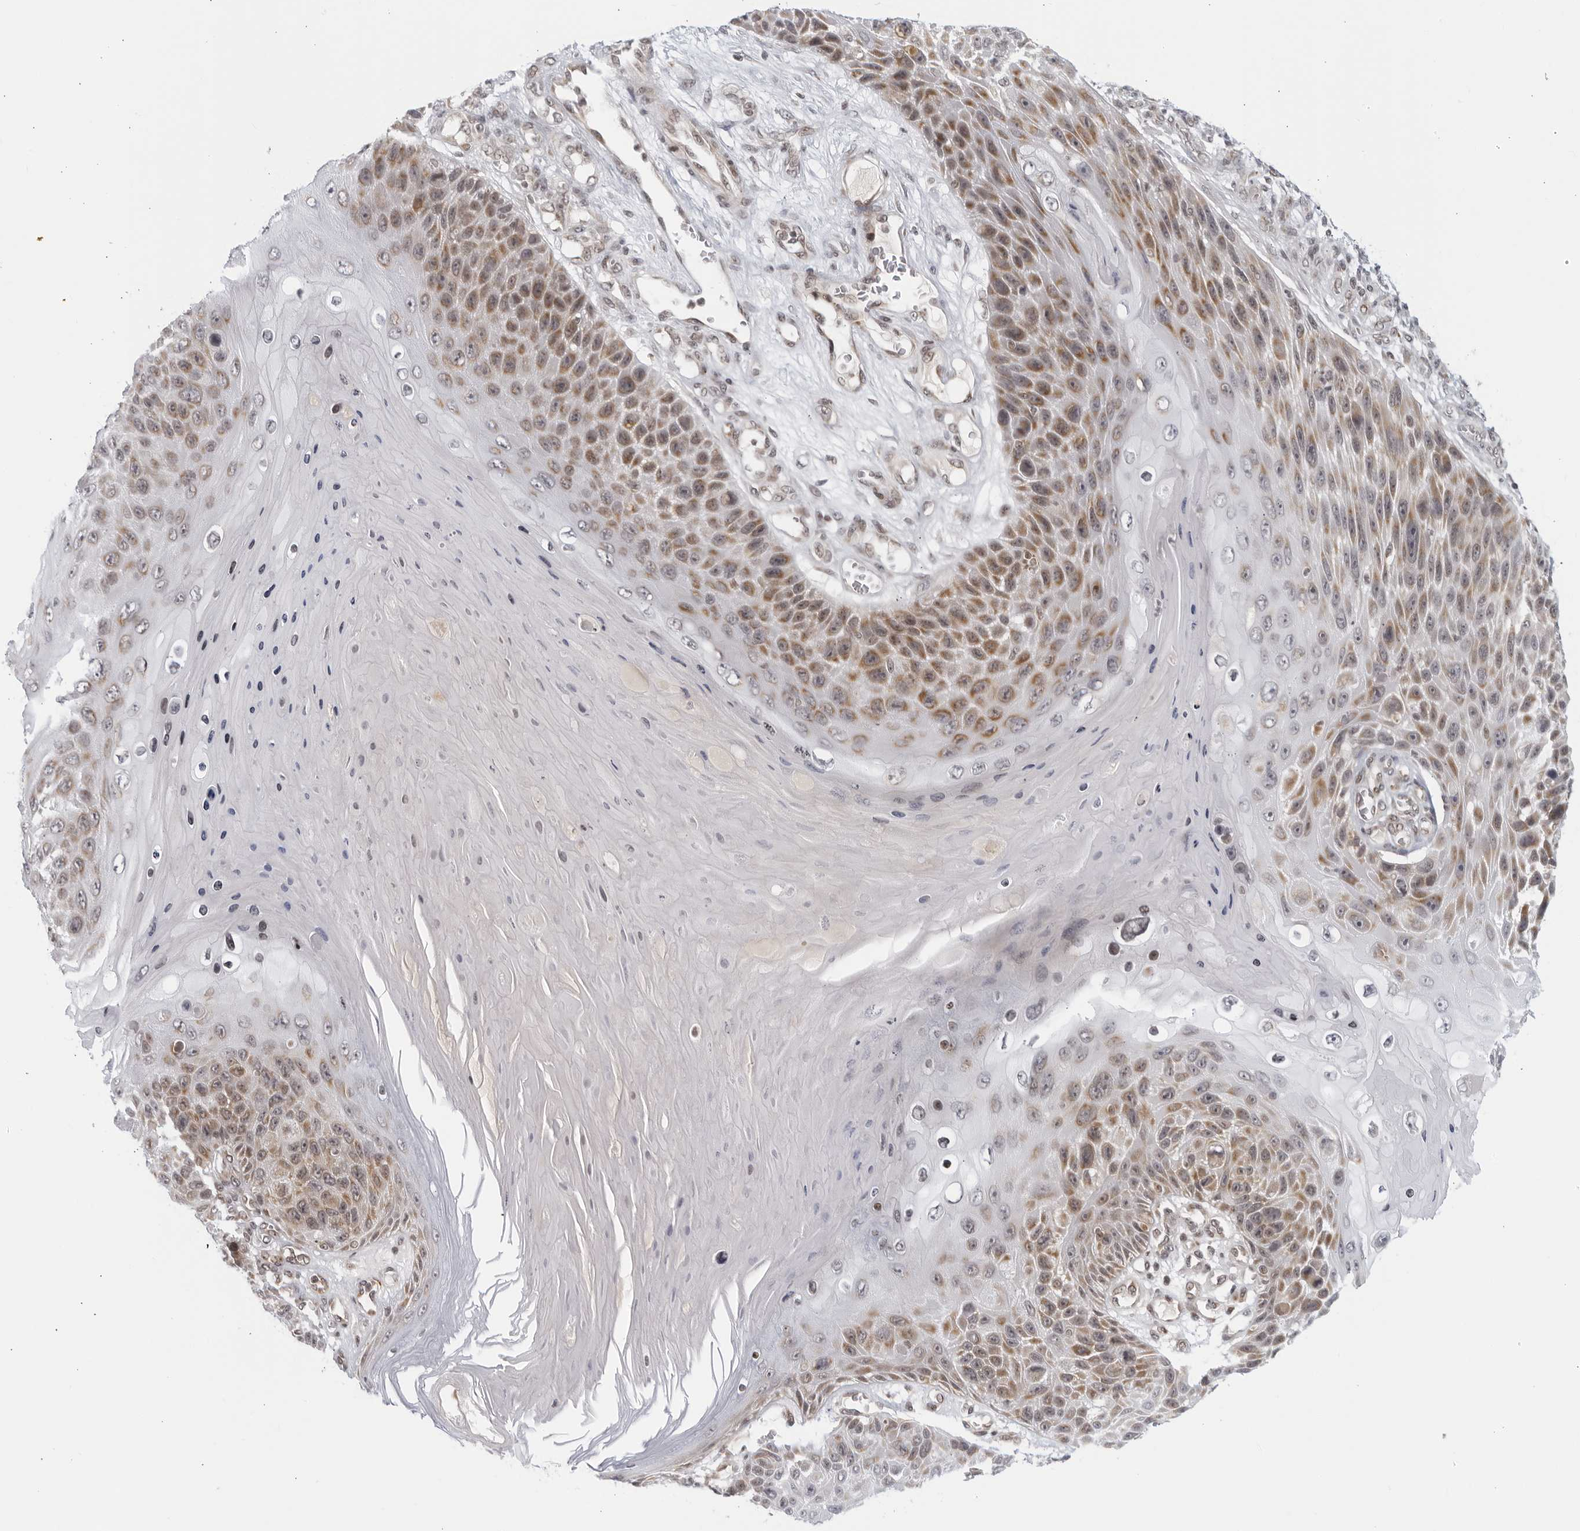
{"staining": {"intensity": "moderate", "quantity": "<25%", "location": "cytoplasmic/membranous"}, "tissue": "skin cancer", "cell_type": "Tumor cells", "image_type": "cancer", "snomed": [{"axis": "morphology", "description": "Squamous cell carcinoma, NOS"}, {"axis": "topography", "description": "Skin"}], "caption": "Brown immunohistochemical staining in human skin squamous cell carcinoma reveals moderate cytoplasmic/membranous staining in approximately <25% of tumor cells.", "gene": "RAB11FIP3", "patient": {"sex": "female", "age": 88}}